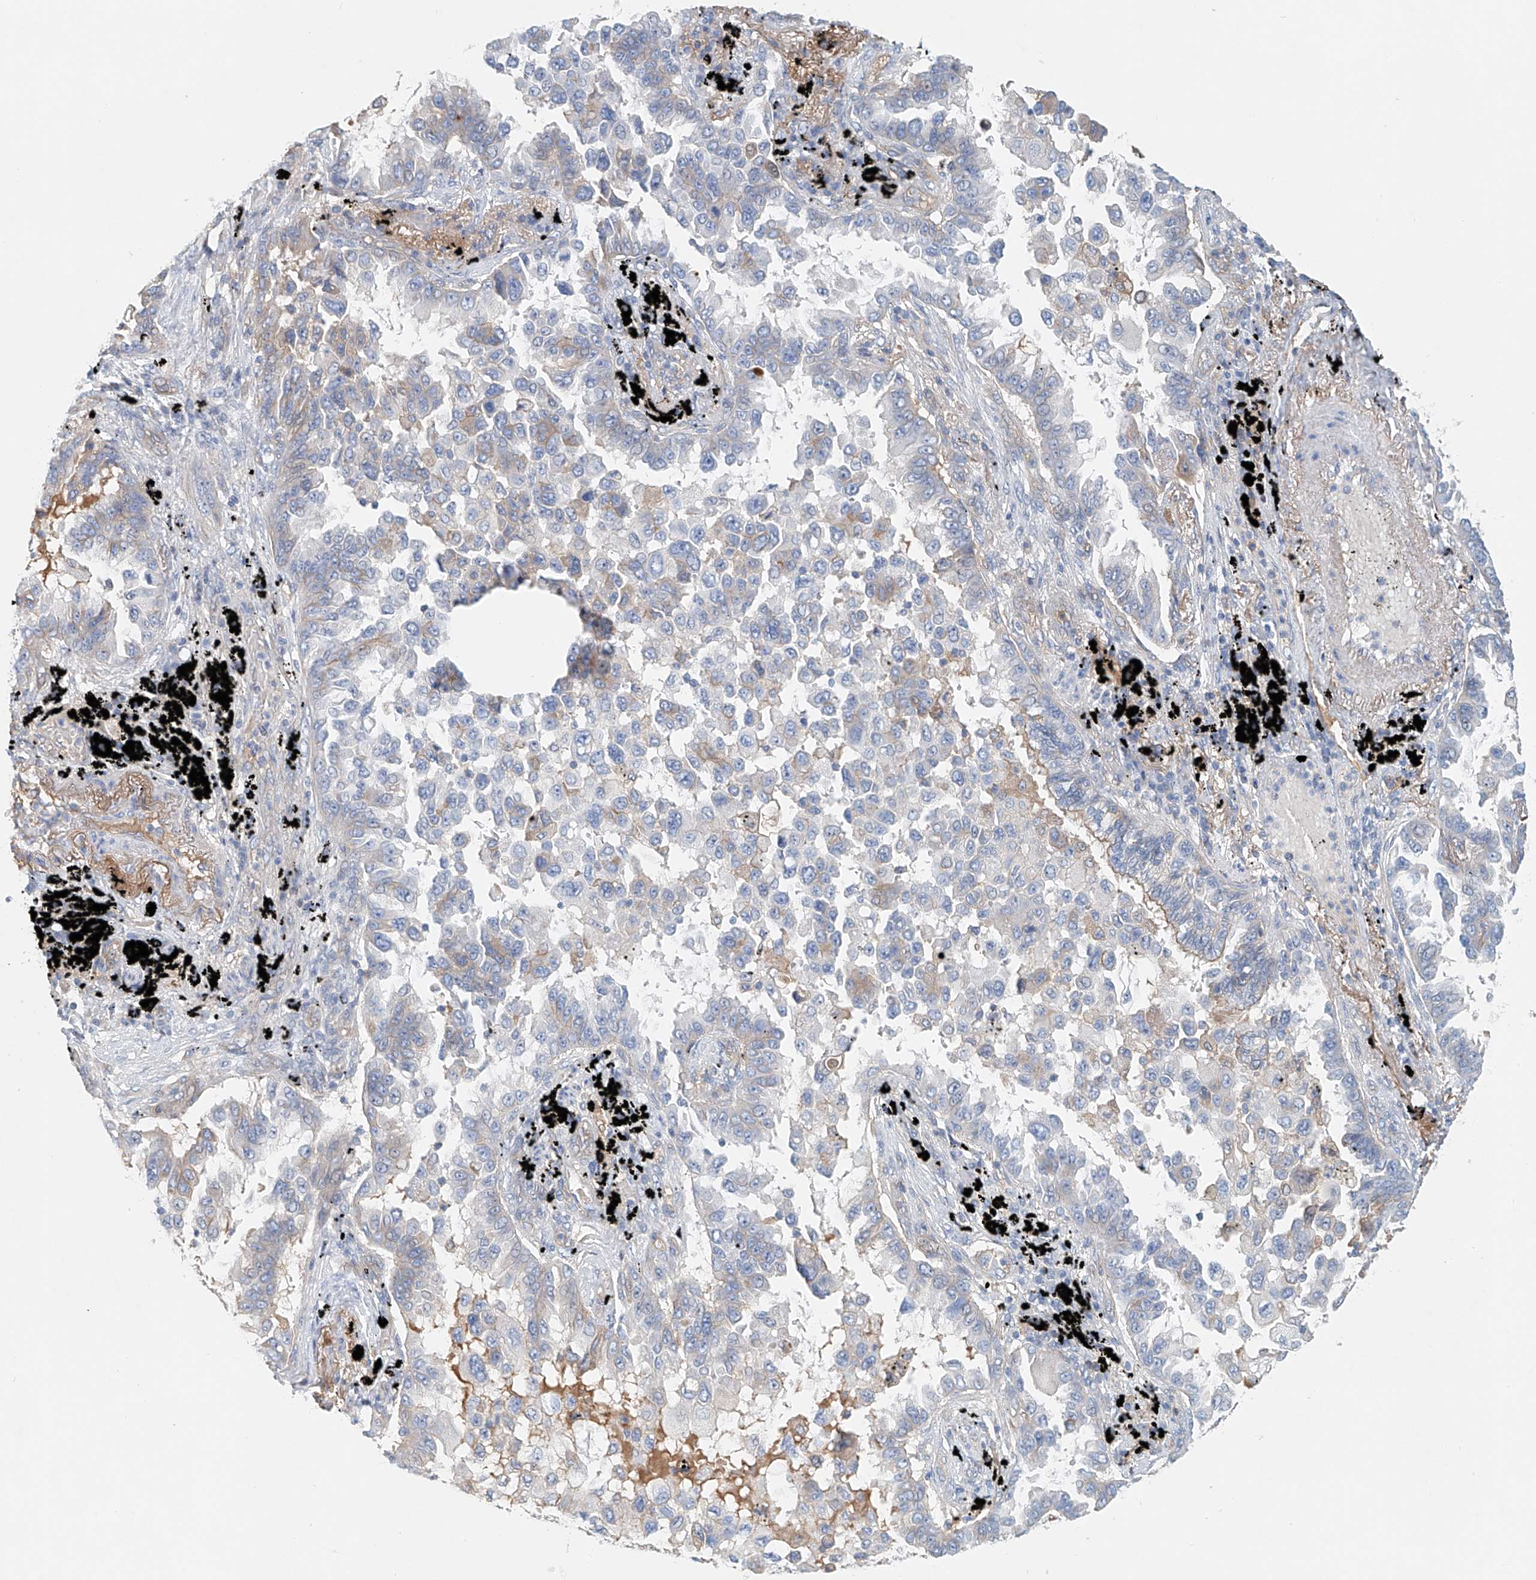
{"staining": {"intensity": "weak", "quantity": "25%-75%", "location": "cytoplasmic/membranous"}, "tissue": "lung cancer", "cell_type": "Tumor cells", "image_type": "cancer", "snomed": [{"axis": "morphology", "description": "Adenocarcinoma, NOS"}, {"axis": "topography", "description": "Lung"}], "caption": "An immunohistochemistry photomicrograph of tumor tissue is shown. Protein staining in brown shows weak cytoplasmic/membranous positivity in adenocarcinoma (lung) within tumor cells. (brown staining indicates protein expression, while blue staining denotes nuclei).", "gene": "FRYL", "patient": {"sex": "female", "age": 67}}